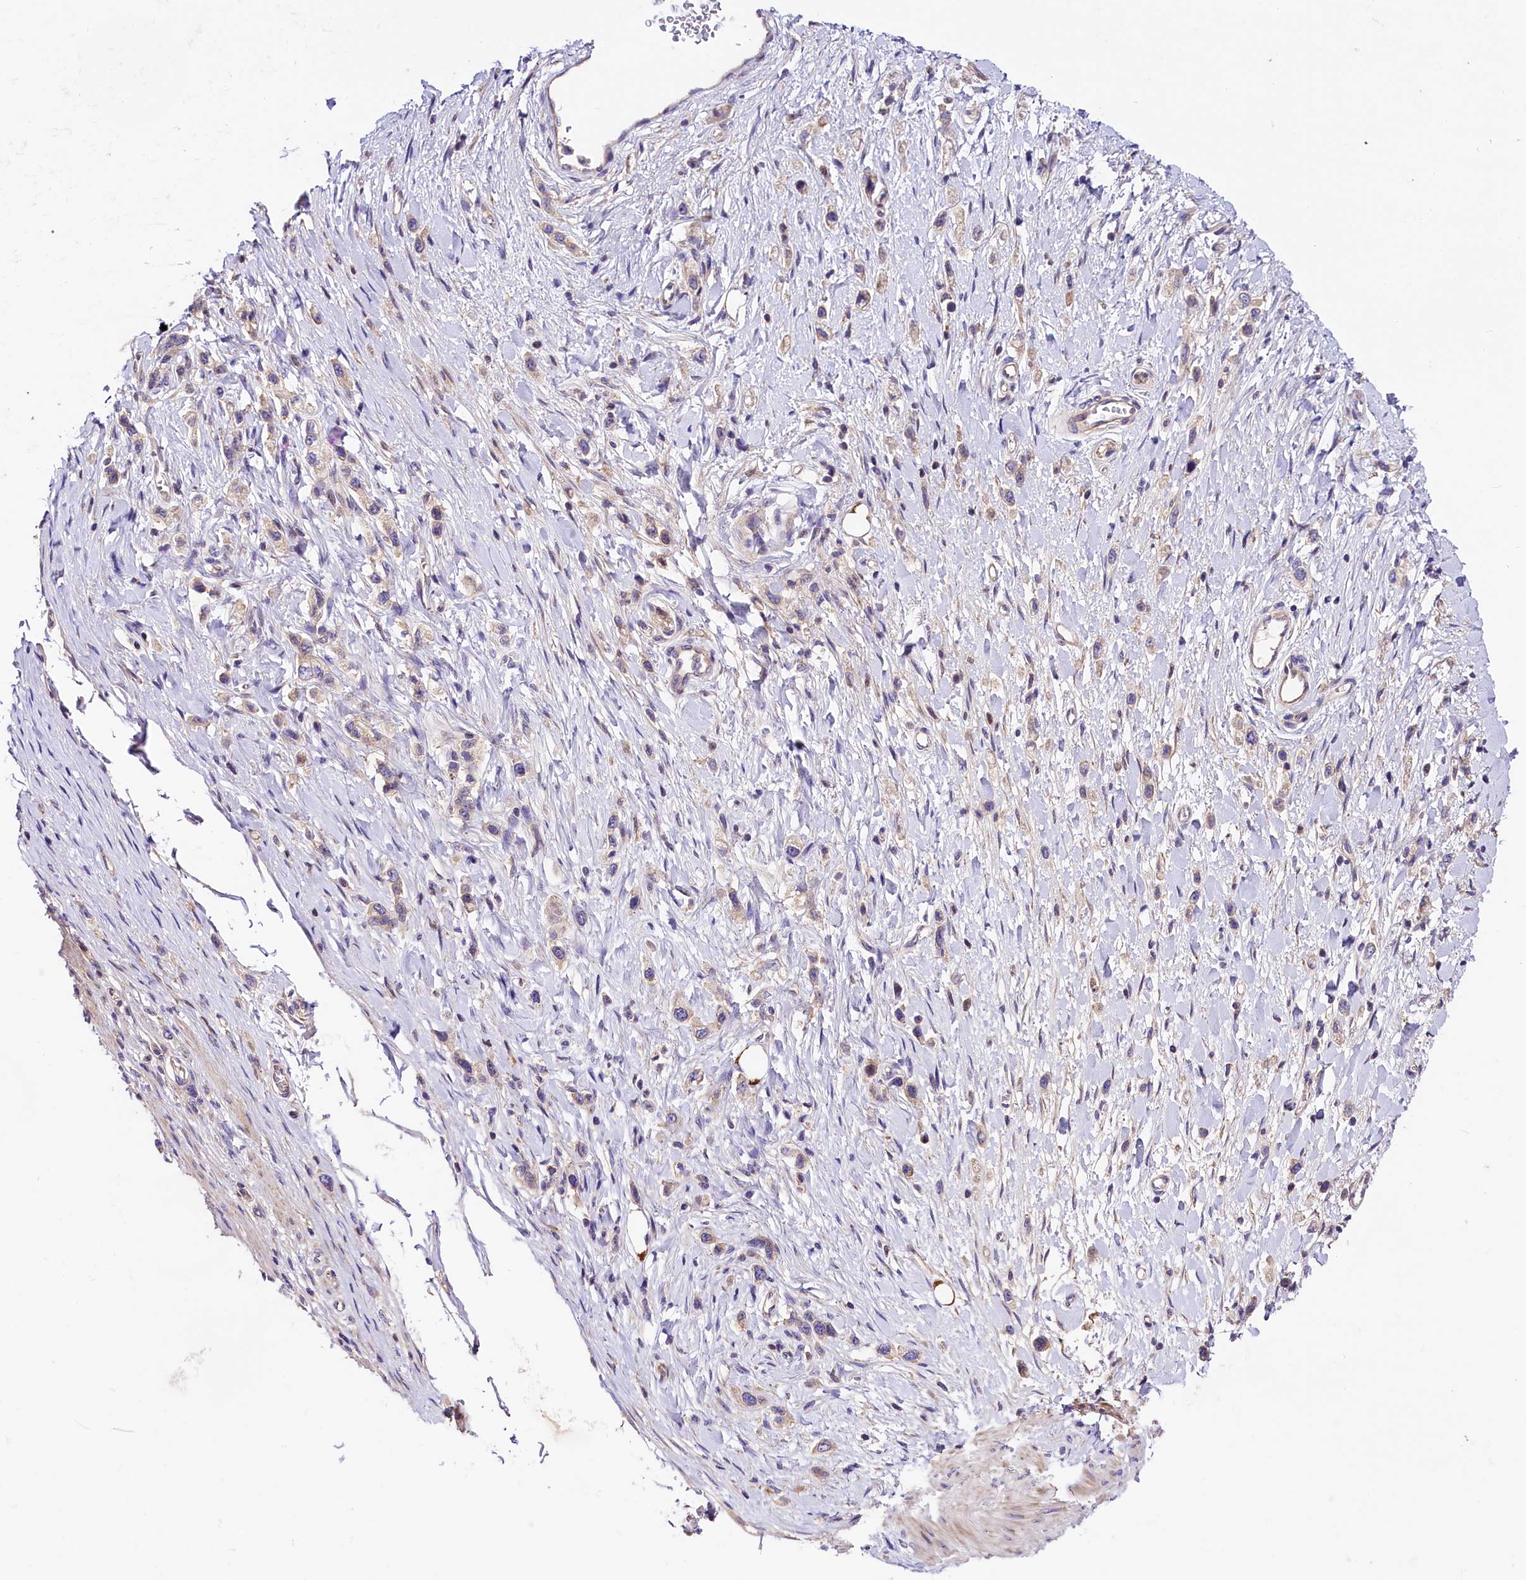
{"staining": {"intensity": "weak", "quantity": "<25%", "location": "cytoplasmic/membranous"}, "tissue": "stomach cancer", "cell_type": "Tumor cells", "image_type": "cancer", "snomed": [{"axis": "morphology", "description": "Adenocarcinoma, NOS"}, {"axis": "topography", "description": "Stomach"}], "caption": "Adenocarcinoma (stomach) stained for a protein using immunohistochemistry (IHC) reveals no staining tumor cells.", "gene": "ARMC6", "patient": {"sex": "female", "age": 65}}